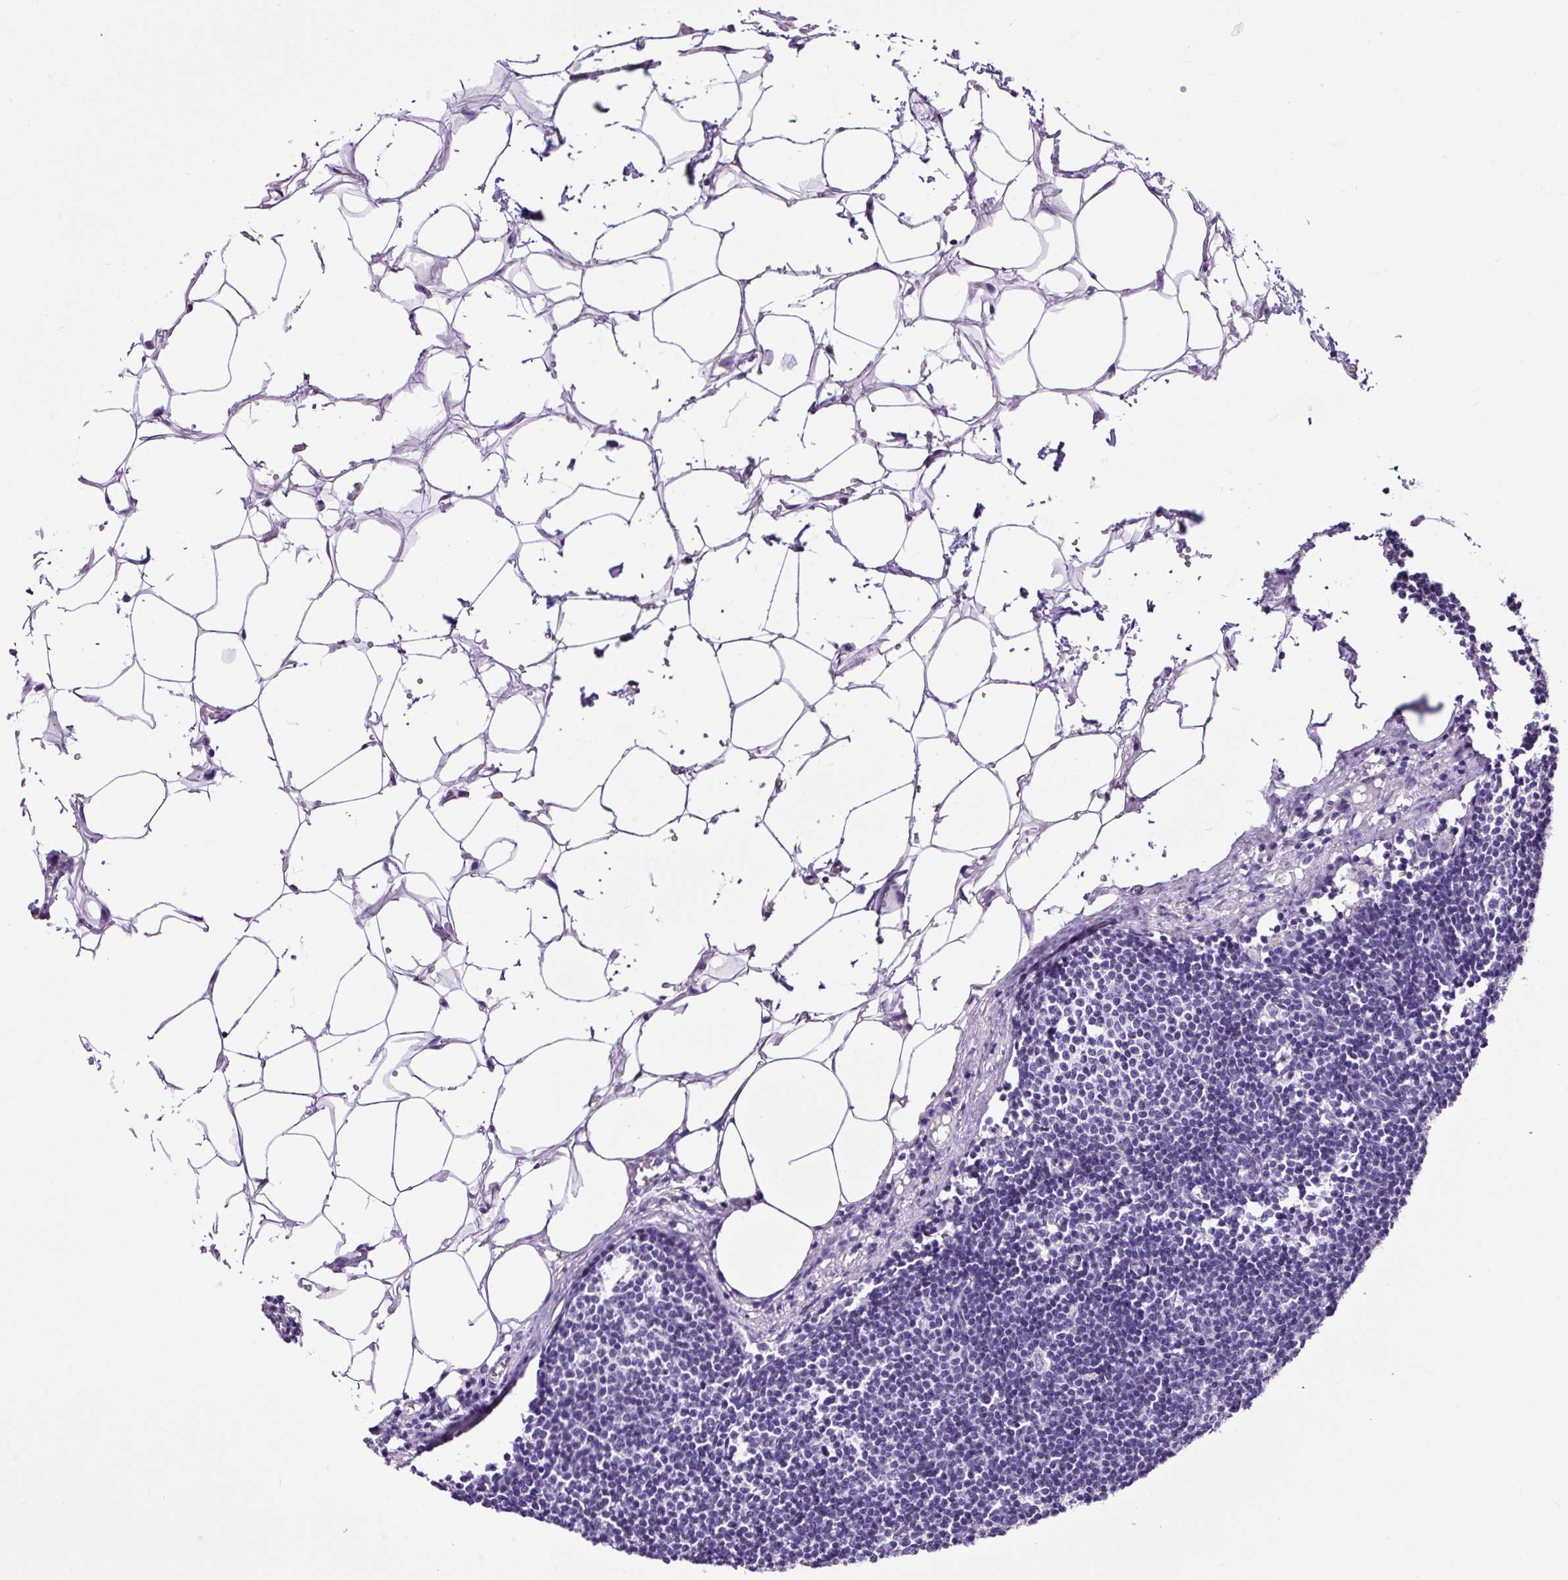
{"staining": {"intensity": "negative", "quantity": "none", "location": "none"}, "tissue": "lymph node", "cell_type": "Germinal center cells", "image_type": "normal", "snomed": [{"axis": "morphology", "description": "Normal tissue, NOS"}, {"axis": "topography", "description": "Lymph node"}], "caption": "Human lymph node stained for a protein using immunohistochemistry (IHC) demonstrates no staining in germinal center cells.", "gene": "PDIA2", "patient": {"sex": "male", "age": 49}}